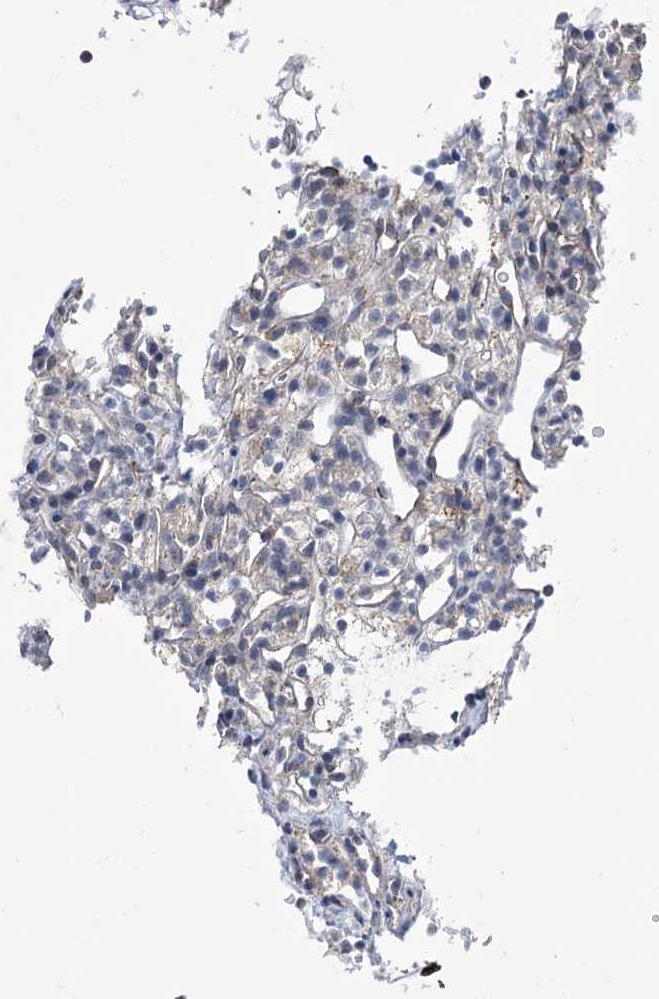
{"staining": {"intensity": "negative", "quantity": "none", "location": "none"}, "tissue": "renal cancer", "cell_type": "Tumor cells", "image_type": "cancer", "snomed": [{"axis": "morphology", "description": "Adenocarcinoma, NOS"}, {"axis": "topography", "description": "Kidney"}], "caption": "High magnification brightfield microscopy of renal cancer stained with DAB (brown) and counterstained with hematoxylin (blue): tumor cells show no significant expression.", "gene": "PDHB", "patient": {"sex": "female", "age": 57}}